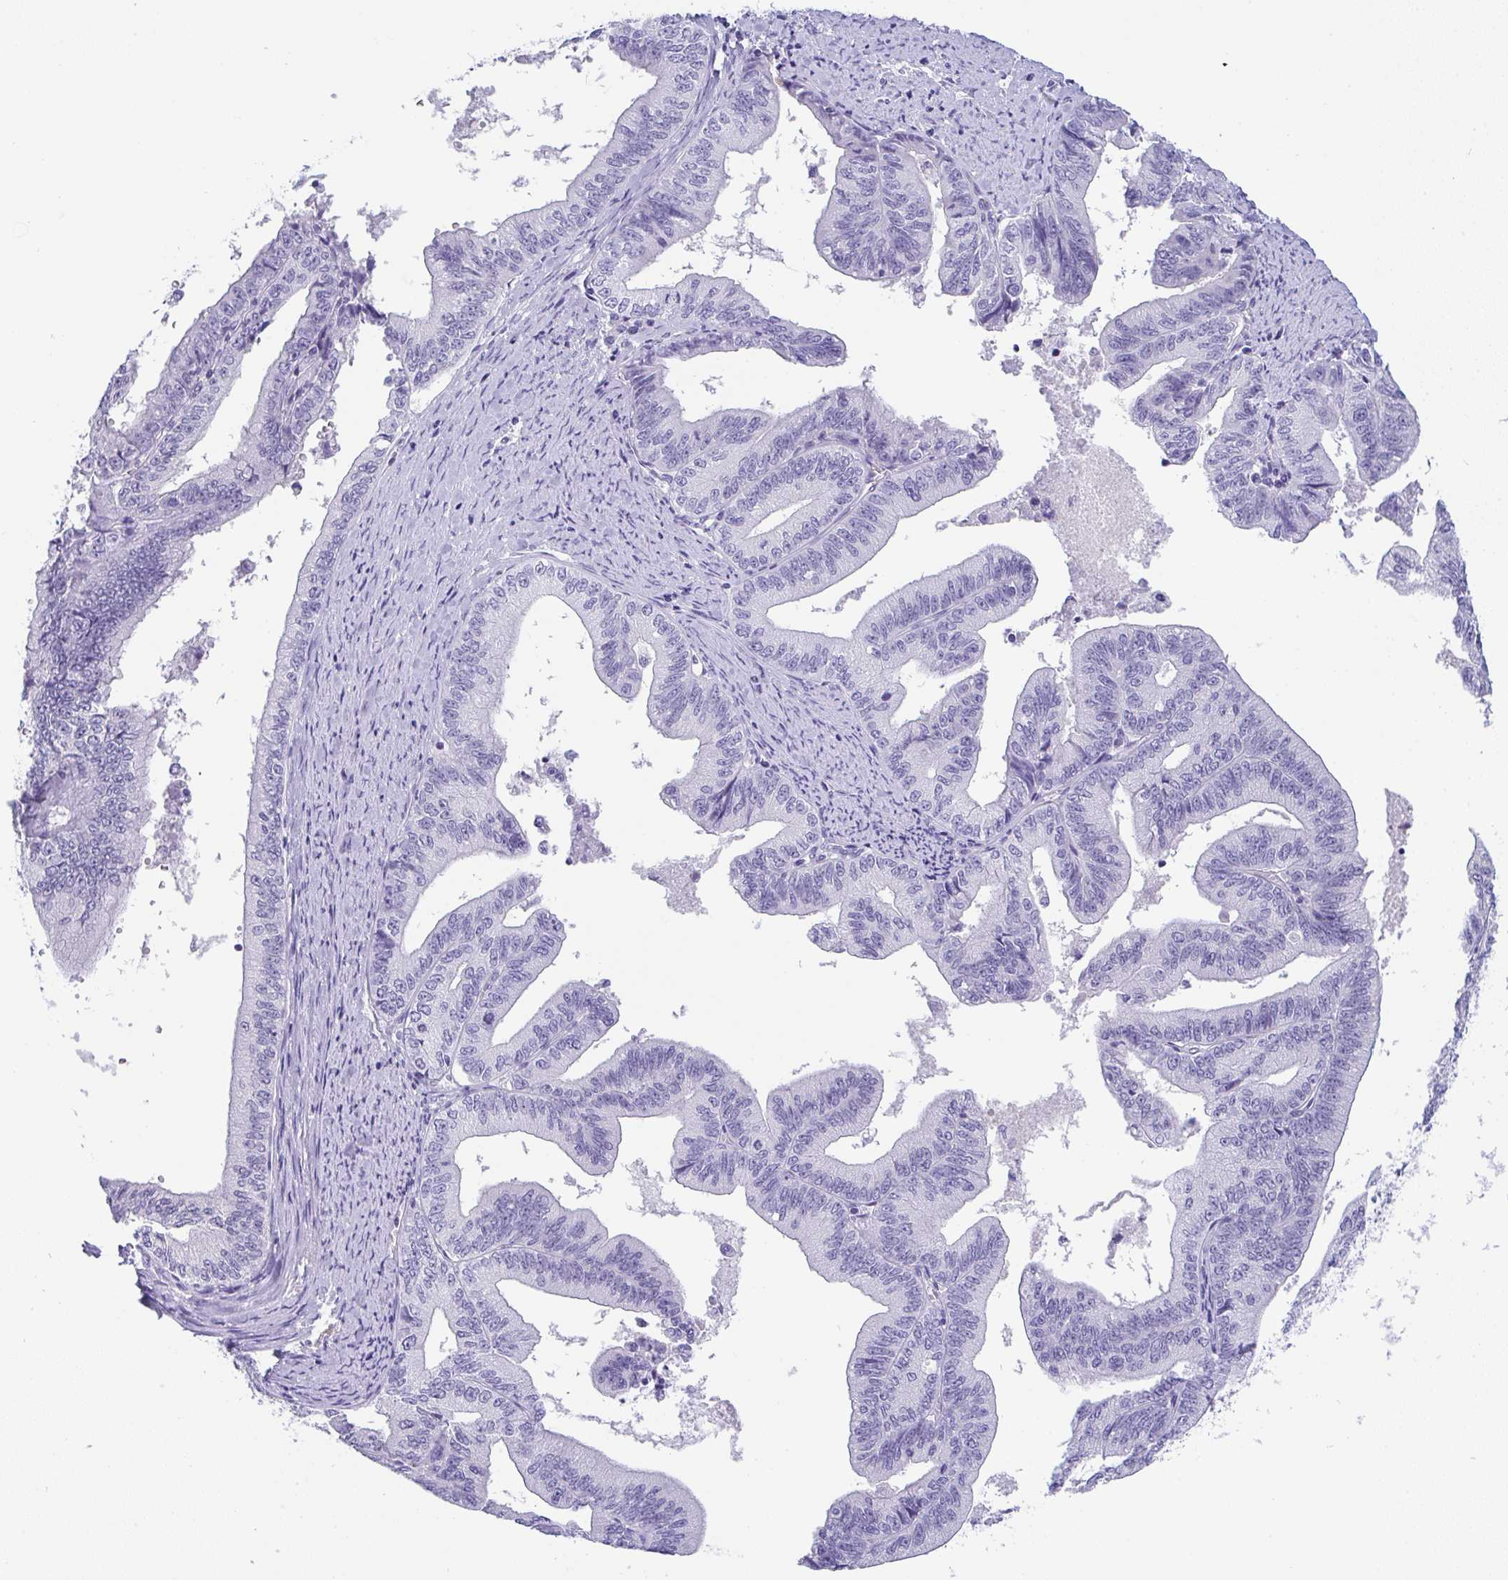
{"staining": {"intensity": "negative", "quantity": "none", "location": "none"}, "tissue": "endometrial cancer", "cell_type": "Tumor cells", "image_type": "cancer", "snomed": [{"axis": "morphology", "description": "Adenocarcinoma, NOS"}, {"axis": "topography", "description": "Endometrium"}], "caption": "Tumor cells are negative for brown protein staining in endometrial cancer. Nuclei are stained in blue.", "gene": "KMT2E", "patient": {"sex": "female", "age": 65}}